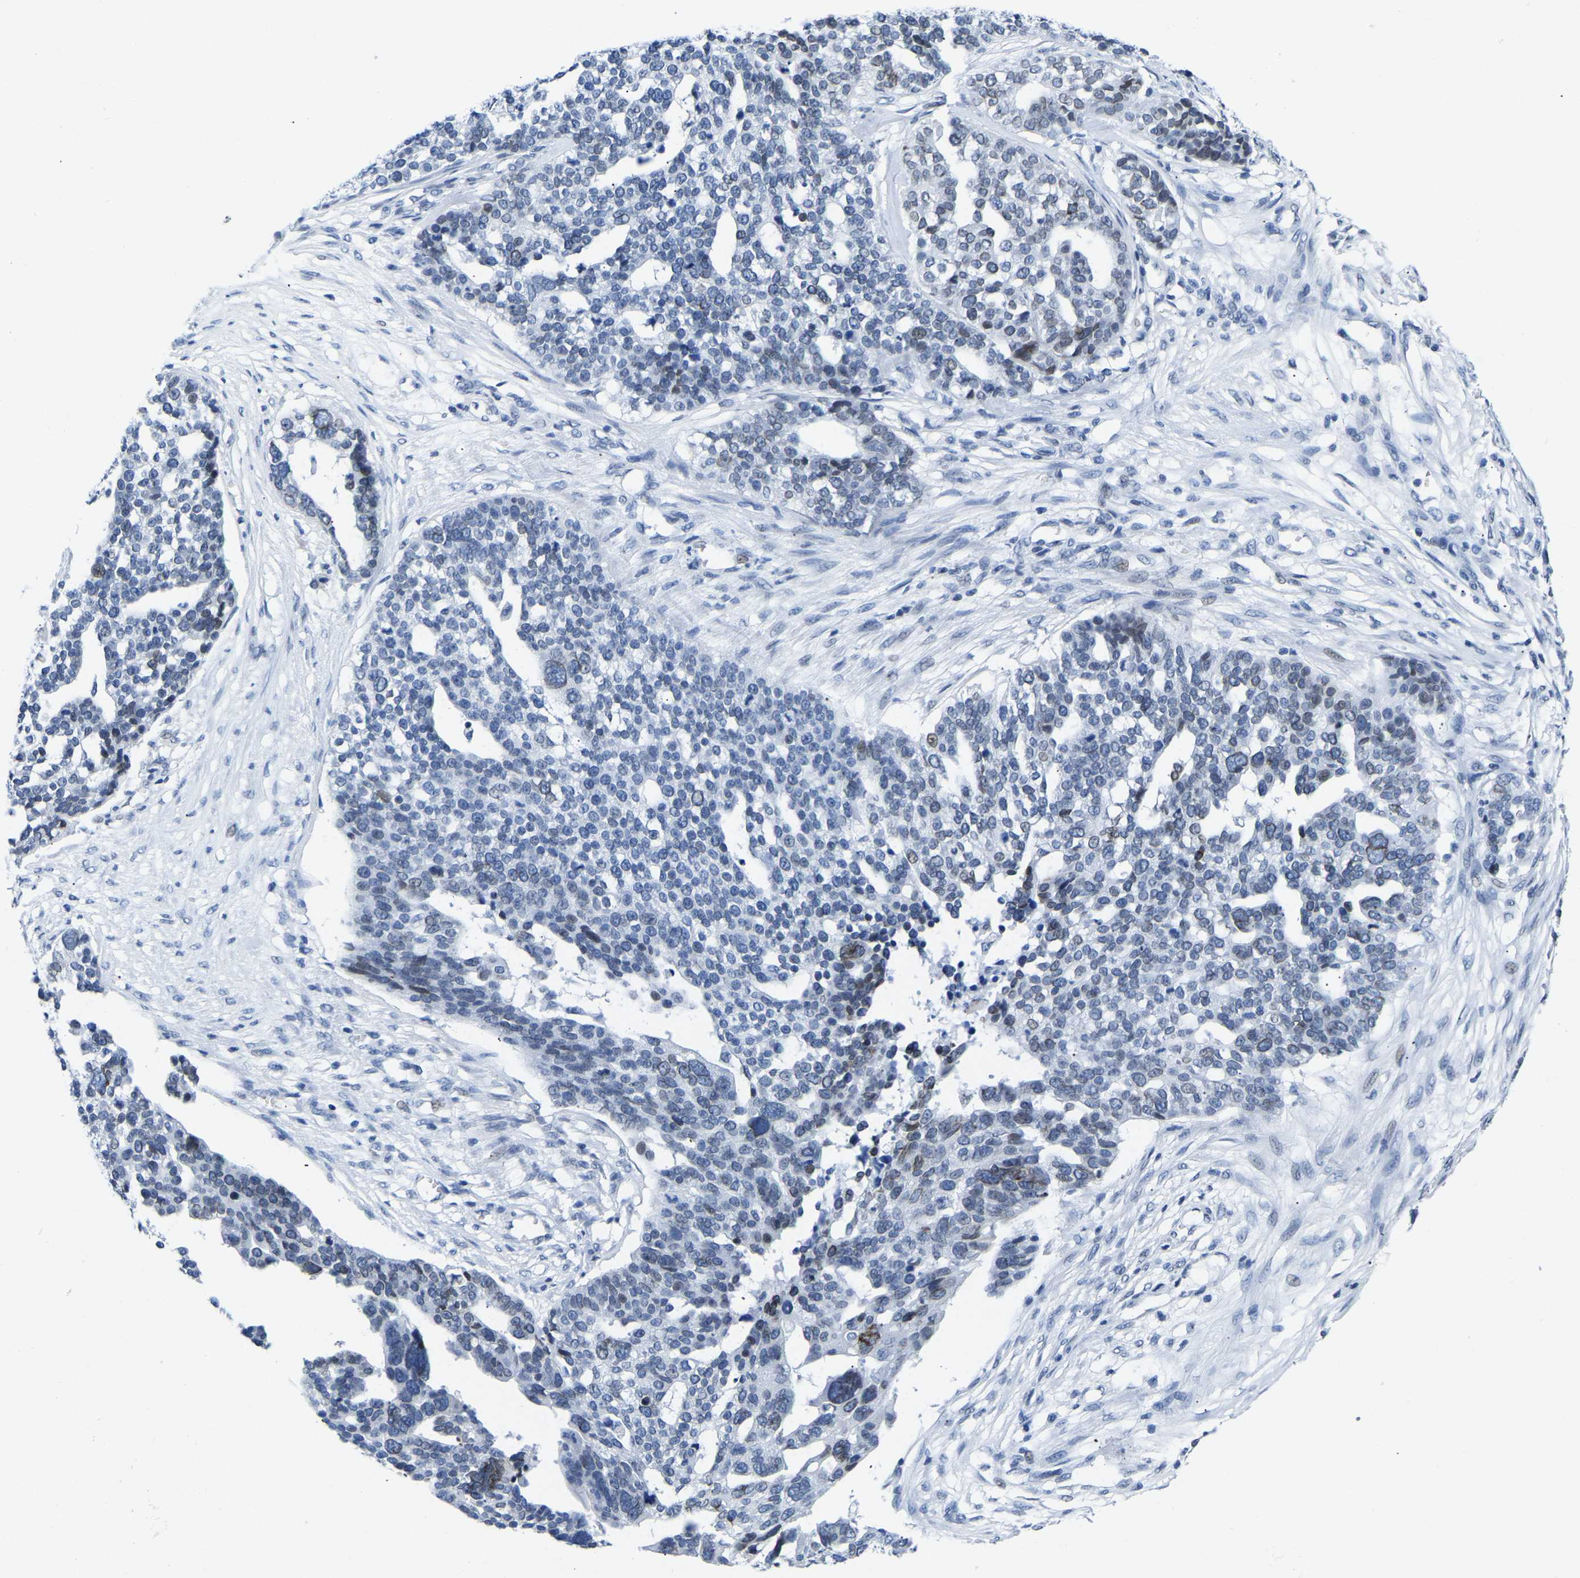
{"staining": {"intensity": "weak", "quantity": "<25%", "location": "cytoplasmic/membranous,nuclear"}, "tissue": "ovarian cancer", "cell_type": "Tumor cells", "image_type": "cancer", "snomed": [{"axis": "morphology", "description": "Cystadenocarcinoma, serous, NOS"}, {"axis": "topography", "description": "Ovary"}], "caption": "The immunohistochemistry histopathology image has no significant staining in tumor cells of ovarian cancer tissue.", "gene": "UPK3A", "patient": {"sex": "female", "age": 59}}